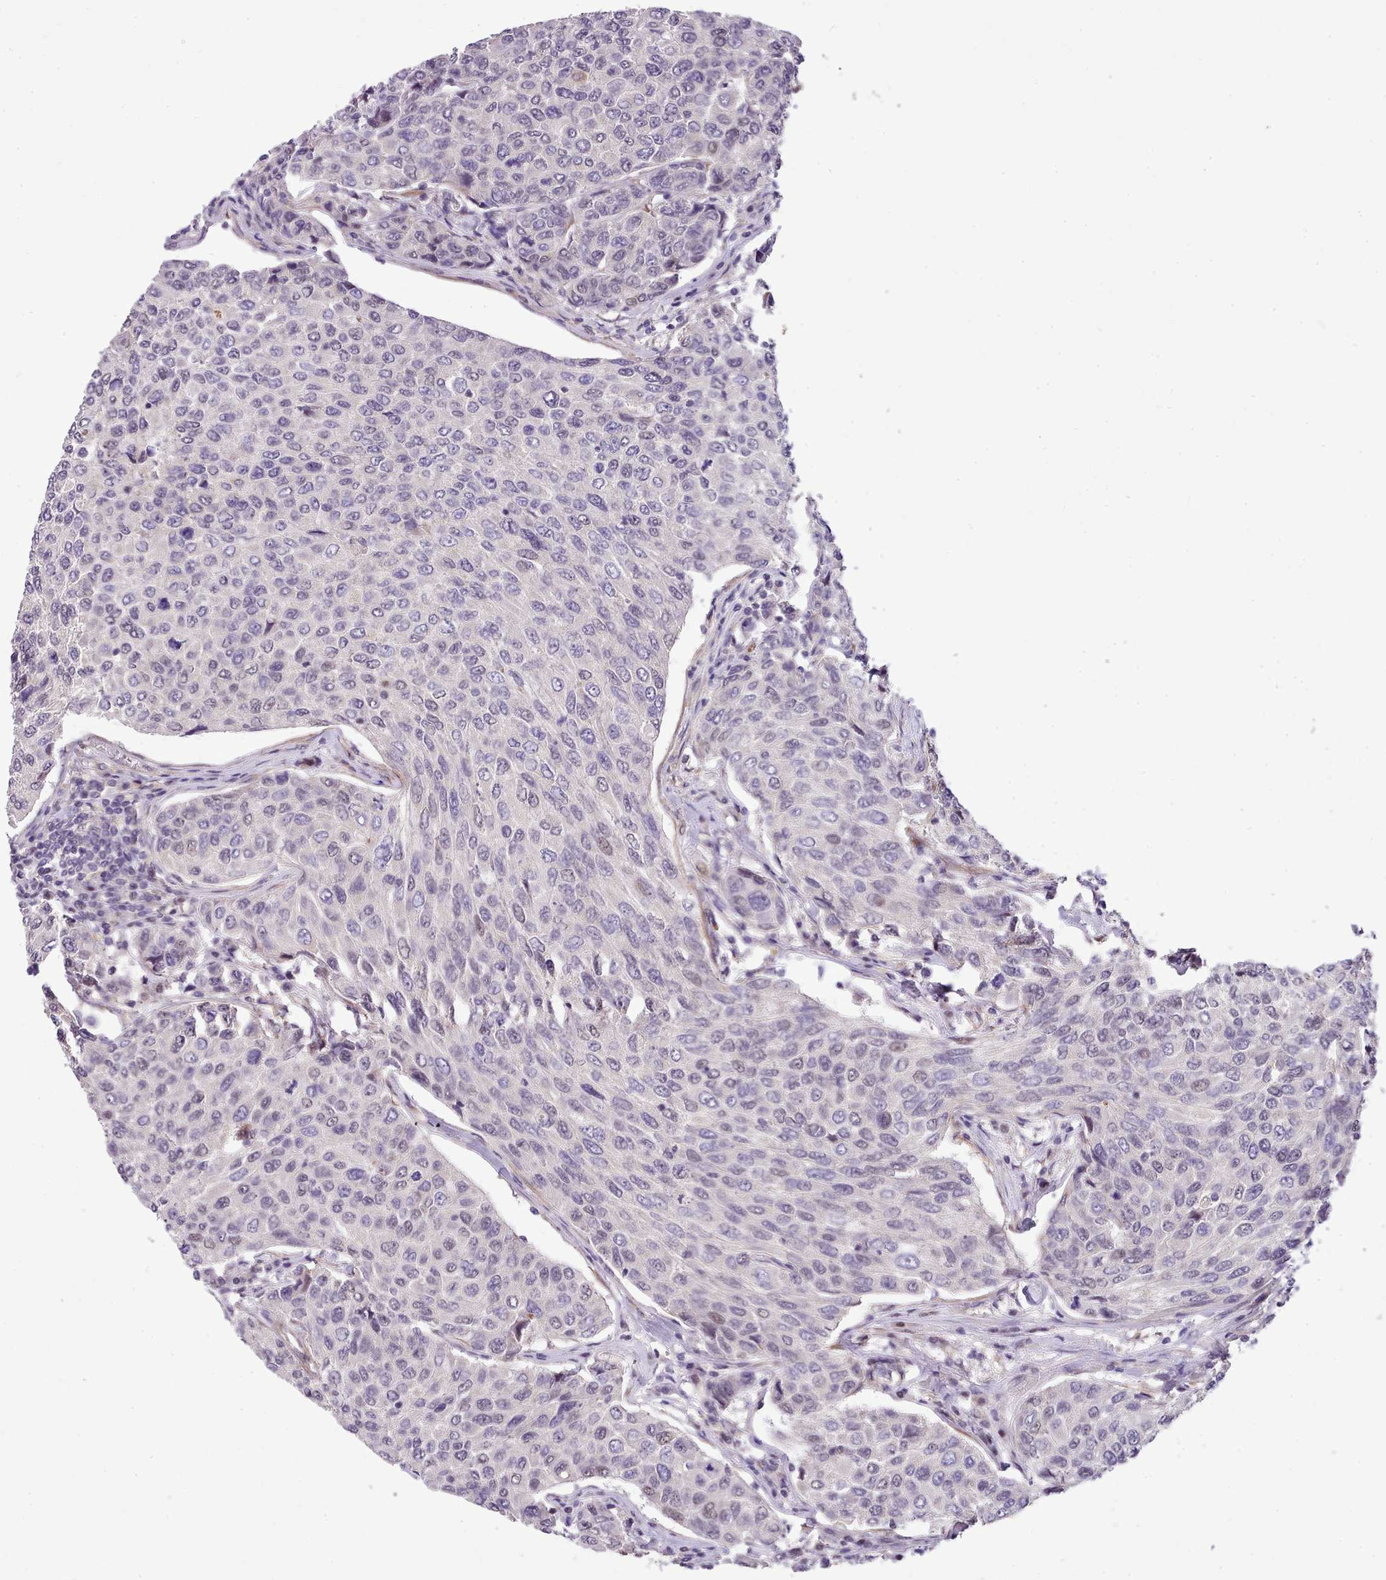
{"staining": {"intensity": "moderate", "quantity": "<25%", "location": "nuclear"}, "tissue": "breast cancer", "cell_type": "Tumor cells", "image_type": "cancer", "snomed": [{"axis": "morphology", "description": "Duct carcinoma"}, {"axis": "topography", "description": "Breast"}], "caption": "The image demonstrates staining of breast cancer, revealing moderate nuclear protein staining (brown color) within tumor cells. (DAB (3,3'-diaminobenzidine) IHC, brown staining for protein, blue staining for nuclei).", "gene": "HOXB7", "patient": {"sex": "female", "age": 55}}